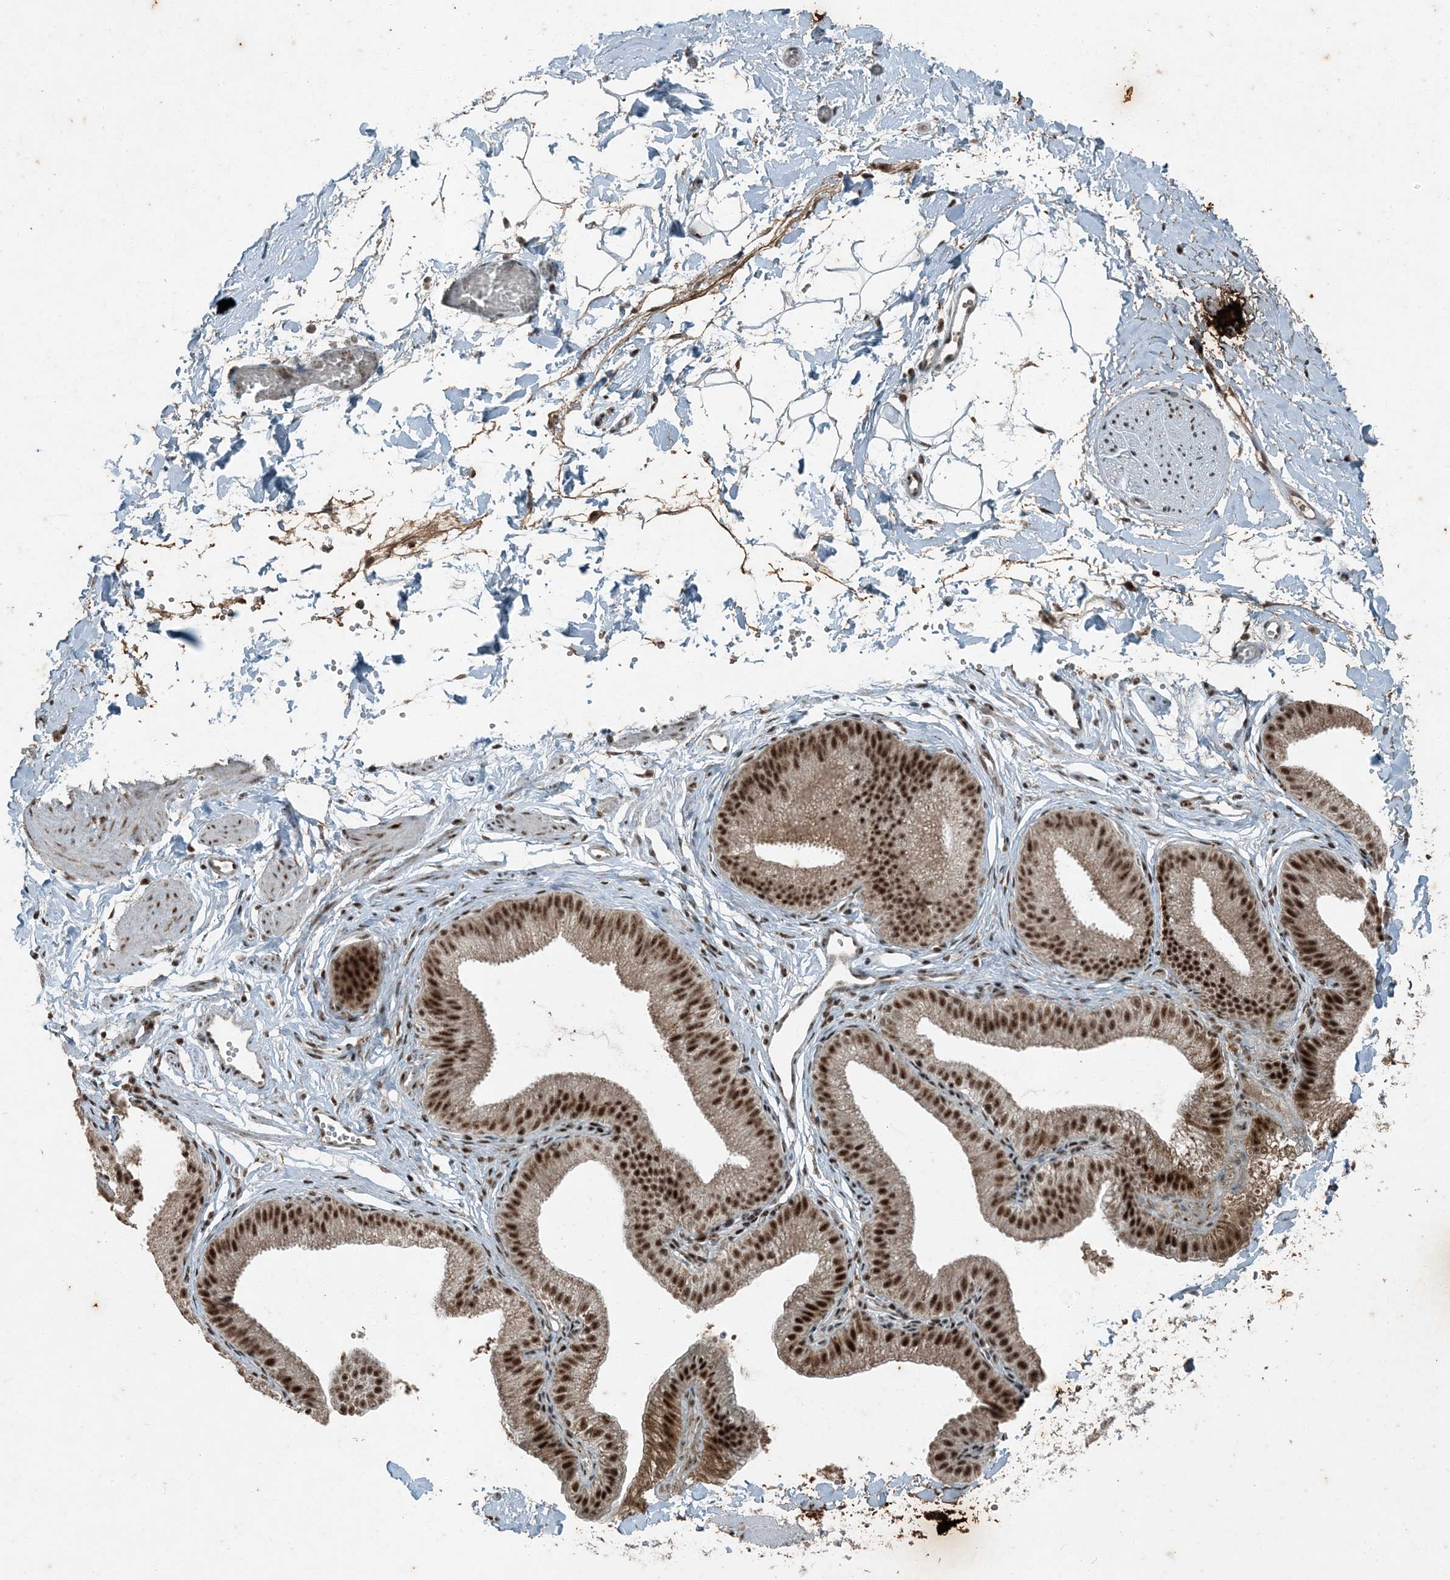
{"staining": {"intensity": "weak", "quantity": "25%-75%", "location": "cytoplasmic/membranous"}, "tissue": "adipose tissue", "cell_type": "Adipocytes", "image_type": "normal", "snomed": [{"axis": "morphology", "description": "Normal tissue, NOS"}, {"axis": "topography", "description": "Gallbladder"}, {"axis": "topography", "description": "Peripheral nerve tissue"}], "caption": "The micrograph demonstrates a brown stain indicating the presence of a protein in the cytoplasmic/membranous of adipocytes in adipose tissue. (IHC, brightfield microscopy, high magnification).", "gene": "TADA2B", "patient": {"sex": "male", "age": 38}}